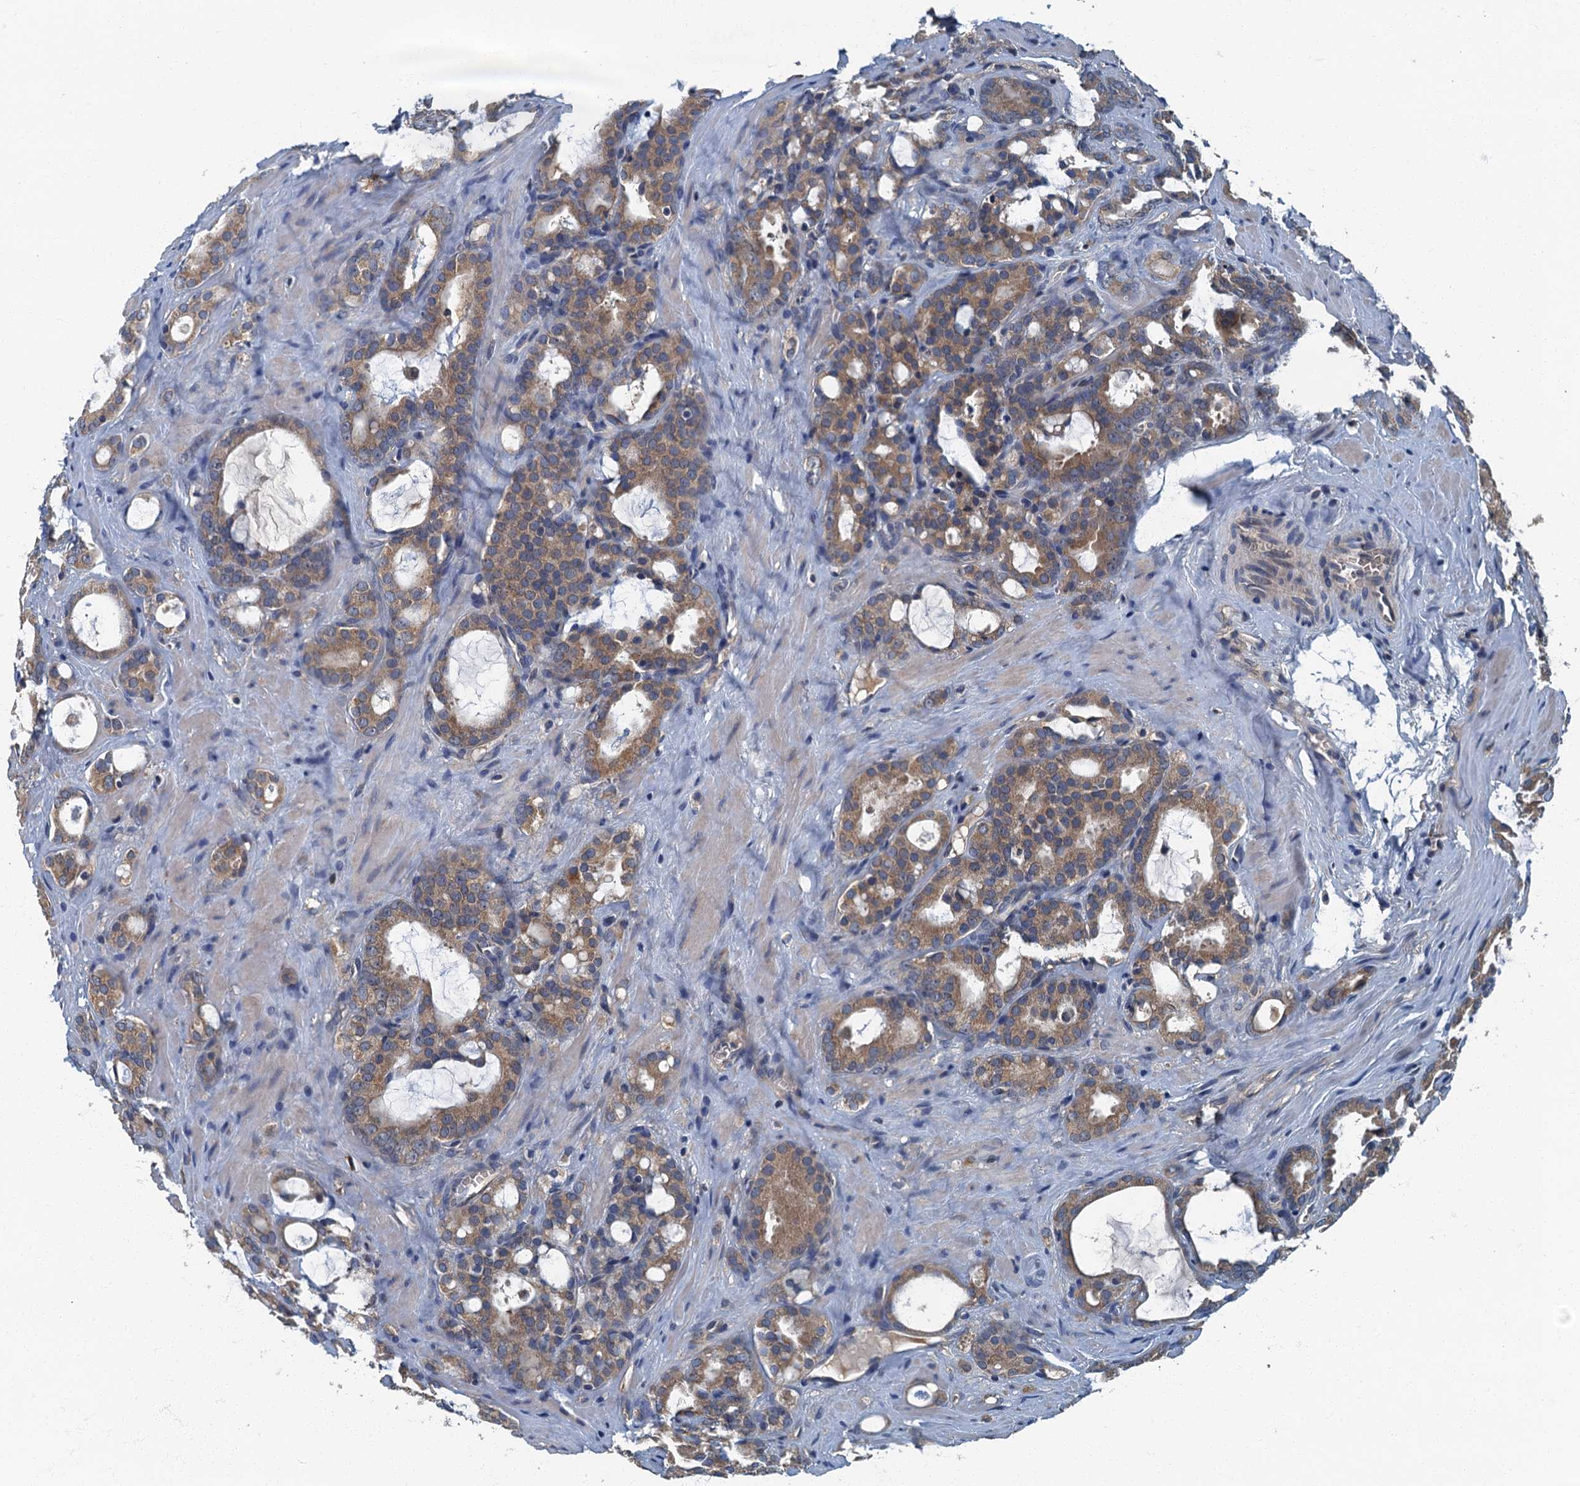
{"staining": {"intensity": "moderate", "quantity": ">75%", "location": "cytoplasmic/membranous"}, "tissue": "prostate cancer", "cell_type": "Tumor cells", "image_type": "cancer", "snomed": [{"axis": "morphology", "description": "Adenocarcinoma, High grade"}, {"axis": "topography", "description": "Prostate"}], "caption": "Human prostate cancer (adenocarcinoma (high-grade)) stained for a protein (brown) exhibits moderate cytoplasmic/membranous positive positivity in about >75% of tumor cells.", "gene": "DDX49", "patient": {"sex": "male", "age": 72}}